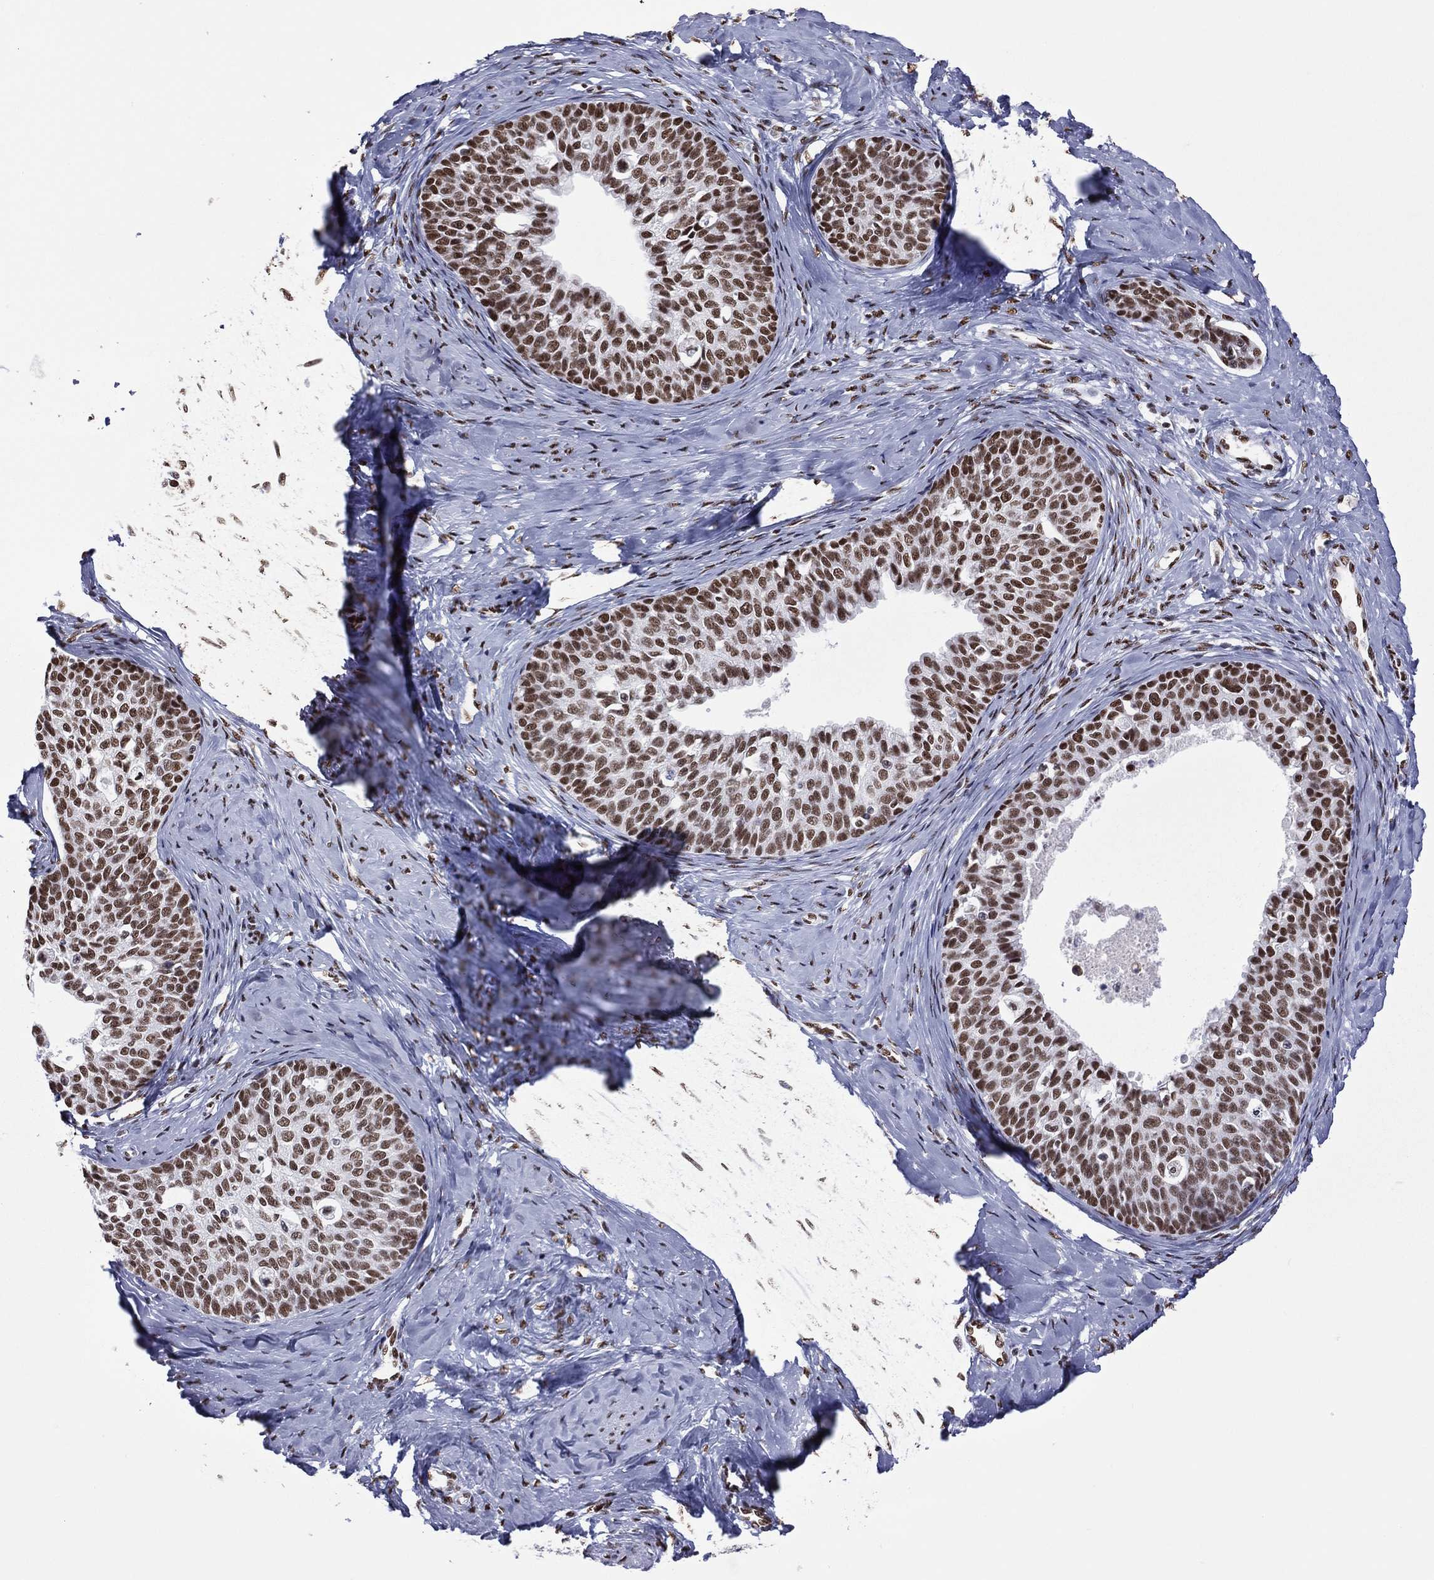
{"staining": {"intensity": "strong", "quantity": ">75%", "location": "nuclear"}, "tissue": "cervical cancer", "cell_type": "Tumor cells", "image_type": "cancer", "snomed": [{"axis": "morphology", "description": "Squamous cell carcinoma, NOS"}, {"axis": "topography", "description": "Cervix"}], "caption": "The micrograph exhibits staining of squamous cell carcinoma (cervical), revealing strong nuclear protein positivity (brown color) within tumor cells.", "gene": "ZNF7", "patient": {"sex": "female", "age": 51}}